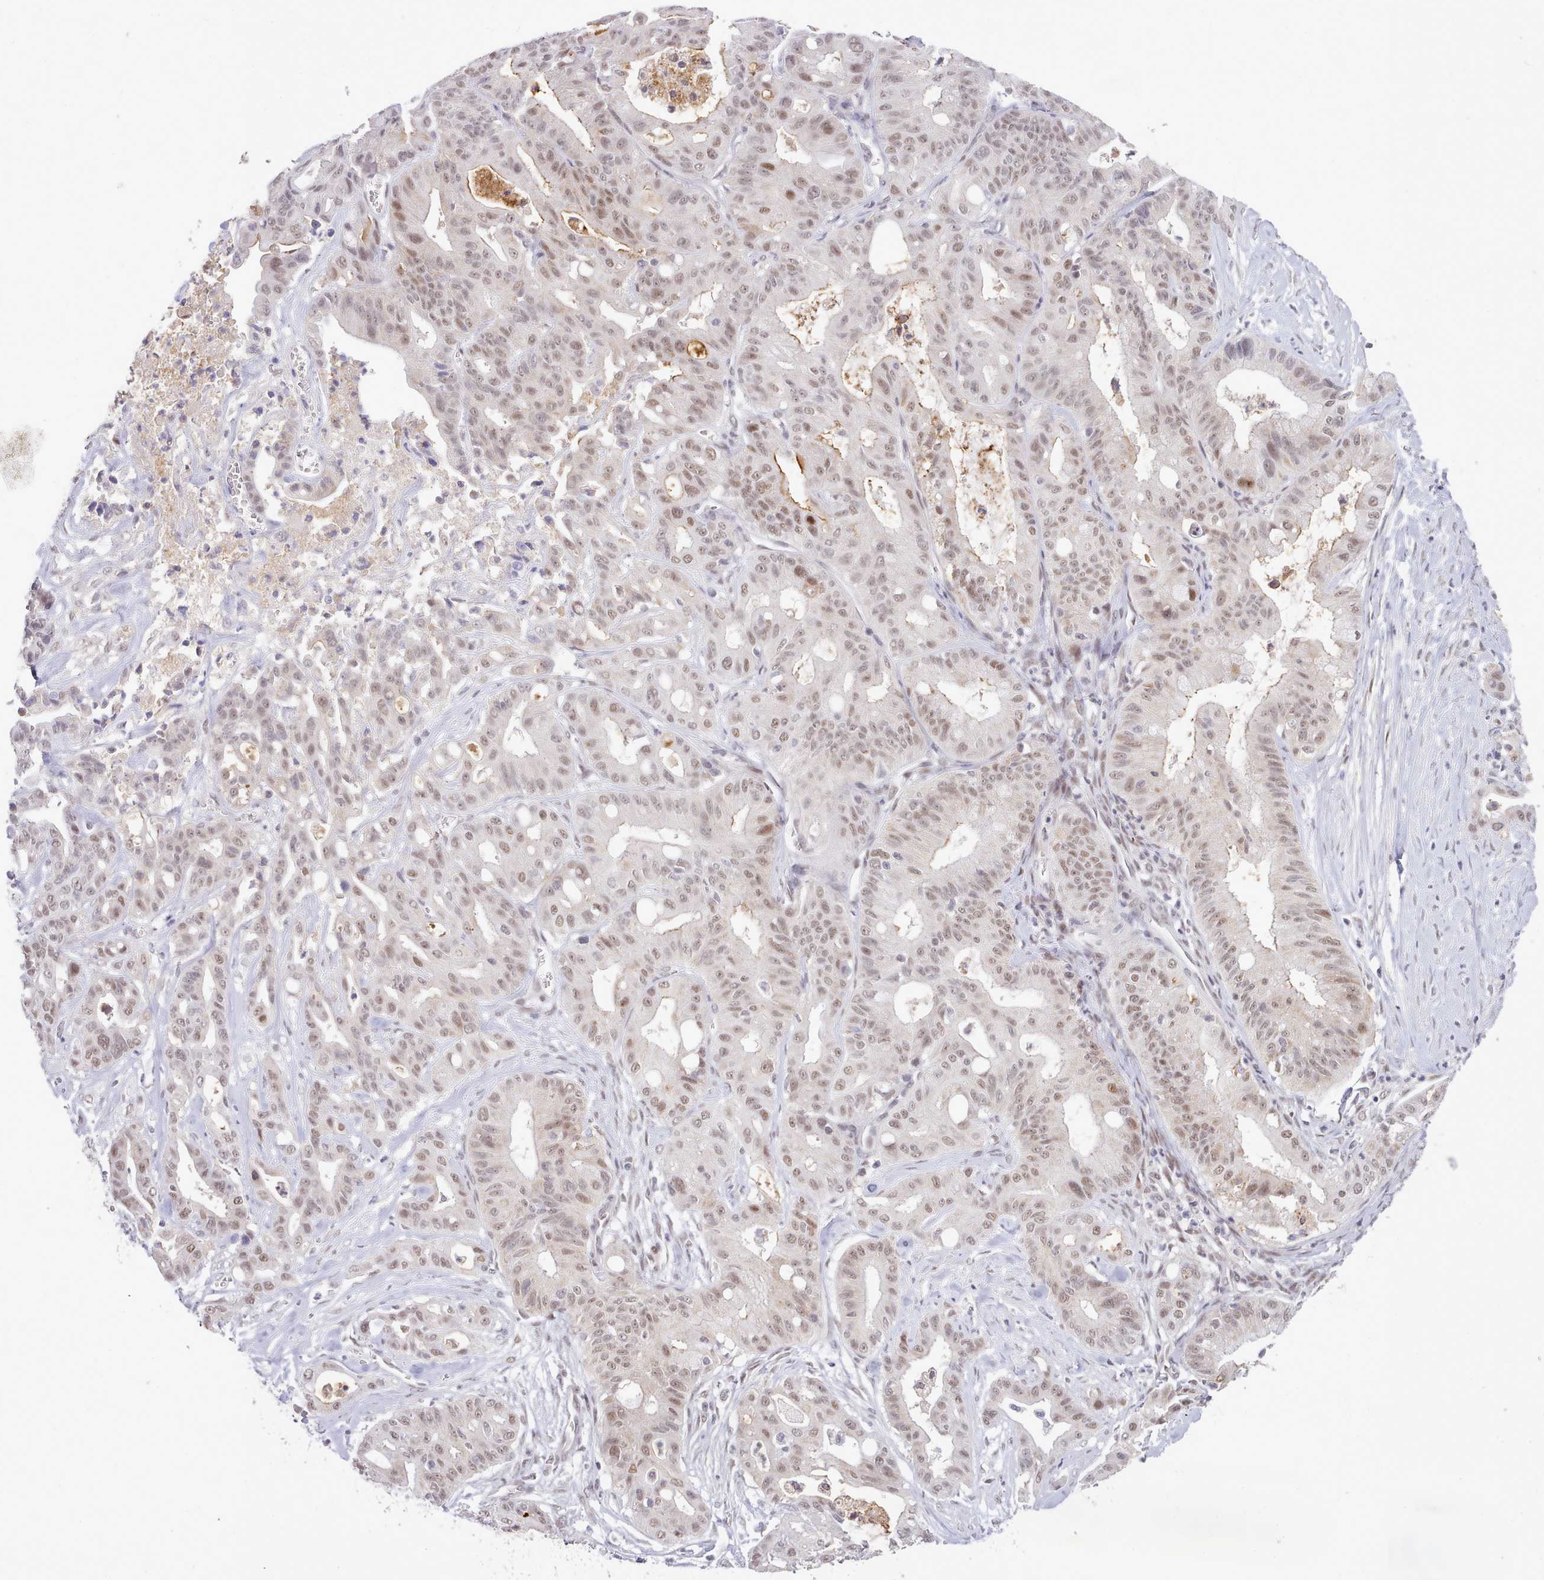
{"staining": {"intensity": "weak", "quantity": "25%-75%", "location": "cytoplasmic/membranous,nuclear"}, "tissue": "ovarian cancer", "cell_type": "Tumor cells", "image_type": "cancer", "snomed": [{"axis": "morphology", "description": "Cystadenocarcinoma, mucinous, NOS"}, {"axis": "topography", "description": "Ovary"}], "caption": "A photomicrograph of ovarian cancer stained for a protein displays weak cytoplasmic/membranous and nuclear brown staining in tumor cells.", "gene": "RFX1", "patient": {"sex": "female", "age": 70}}